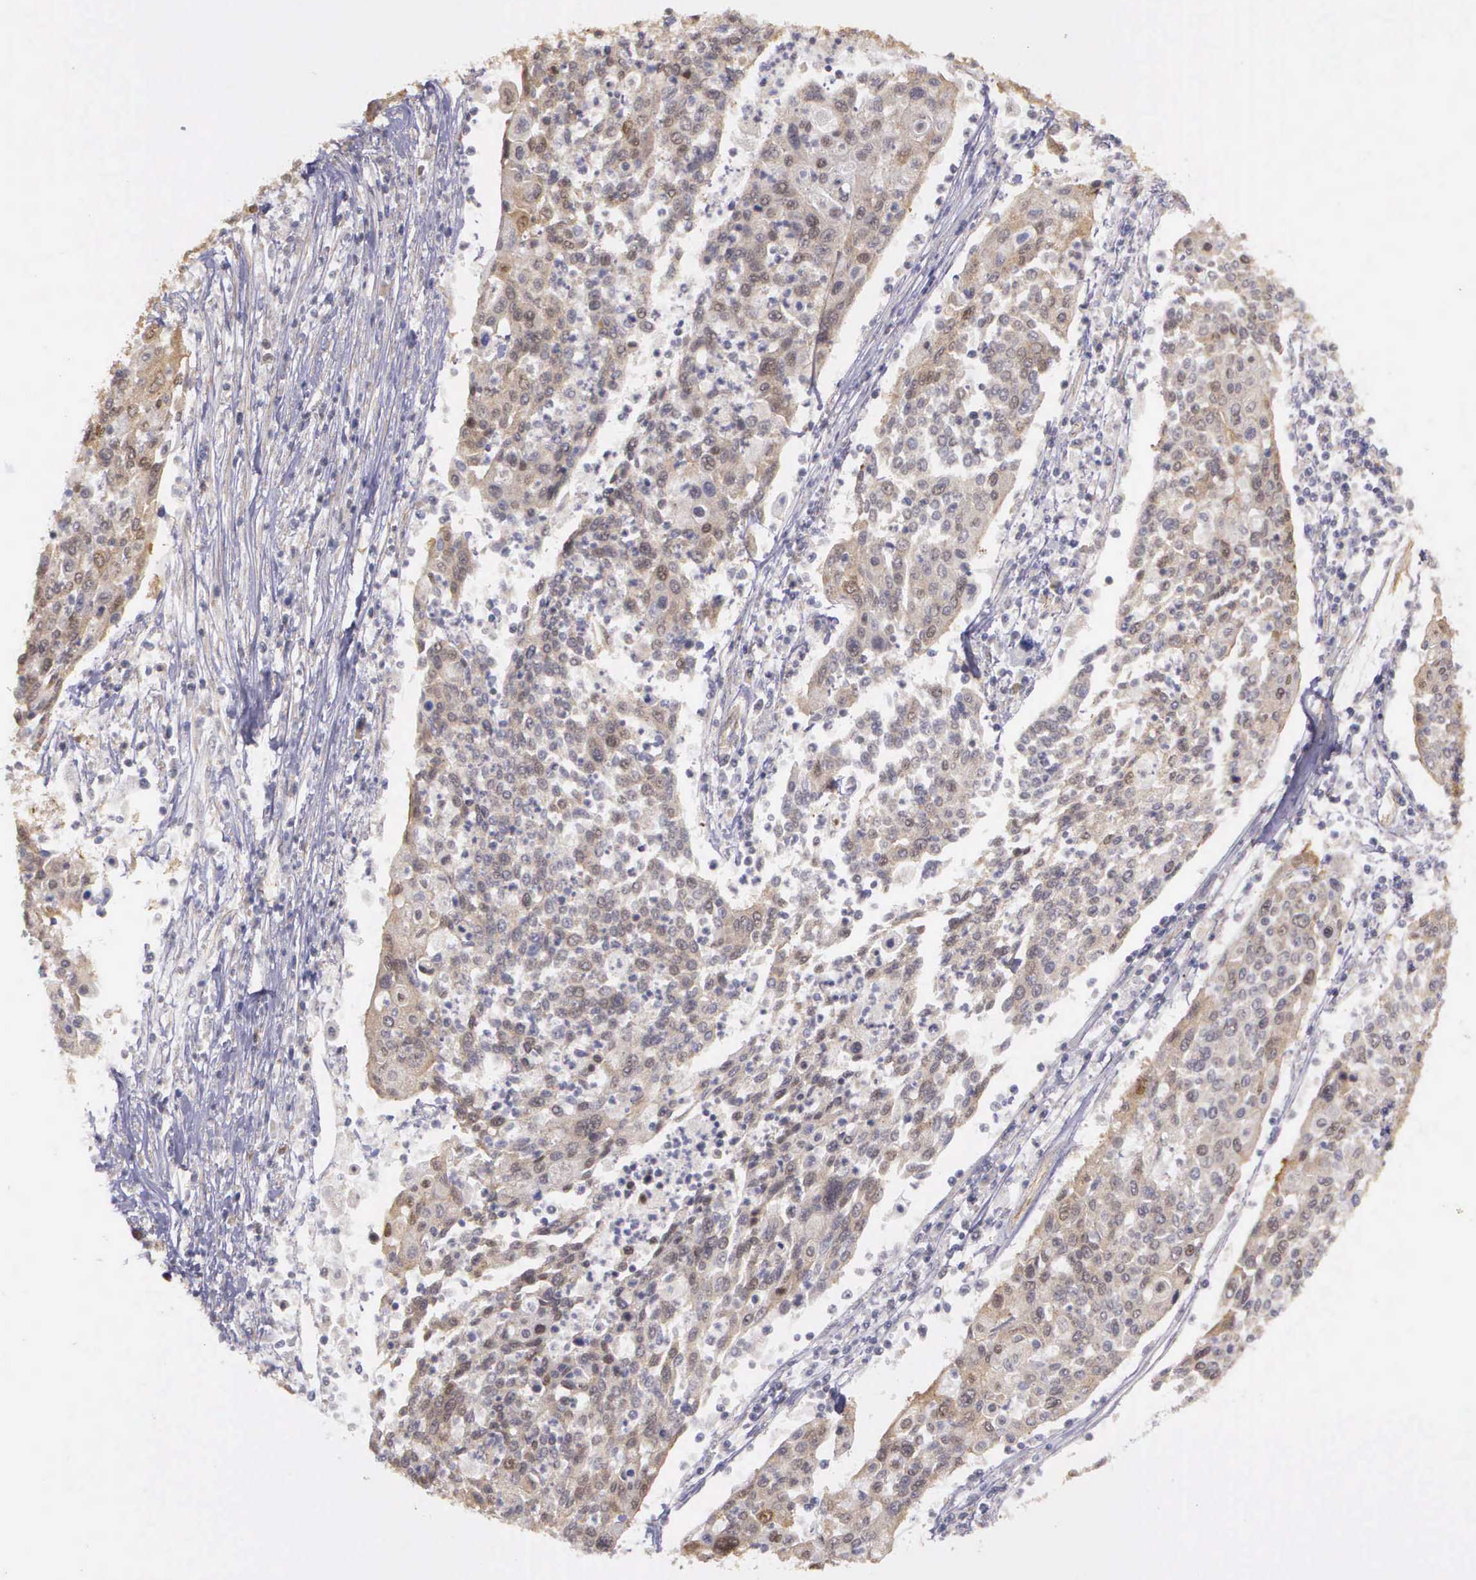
{"staining": {"intensity": "weak", "quantity": ">75%", "location": "cytoplasmic/membranous"}, "tissue": "cervical cancer", "cell_type": "Tumor cells", "image_type": "cancer", "snomed": [{"axis": "morphology", "description": "Squamous cell carcinoma, NOS"}, {"axis": "topography", "description": "Cervix"}], "caption": "Protein staining by immunohistochemistry shows weak cytoplasmic/membranous positivity in approximately >75% of tumor cells in cervical cancer (squamous cell carcinoma).", "gene": "EIF5", "patient": {"sex": "female", "age": 40}}